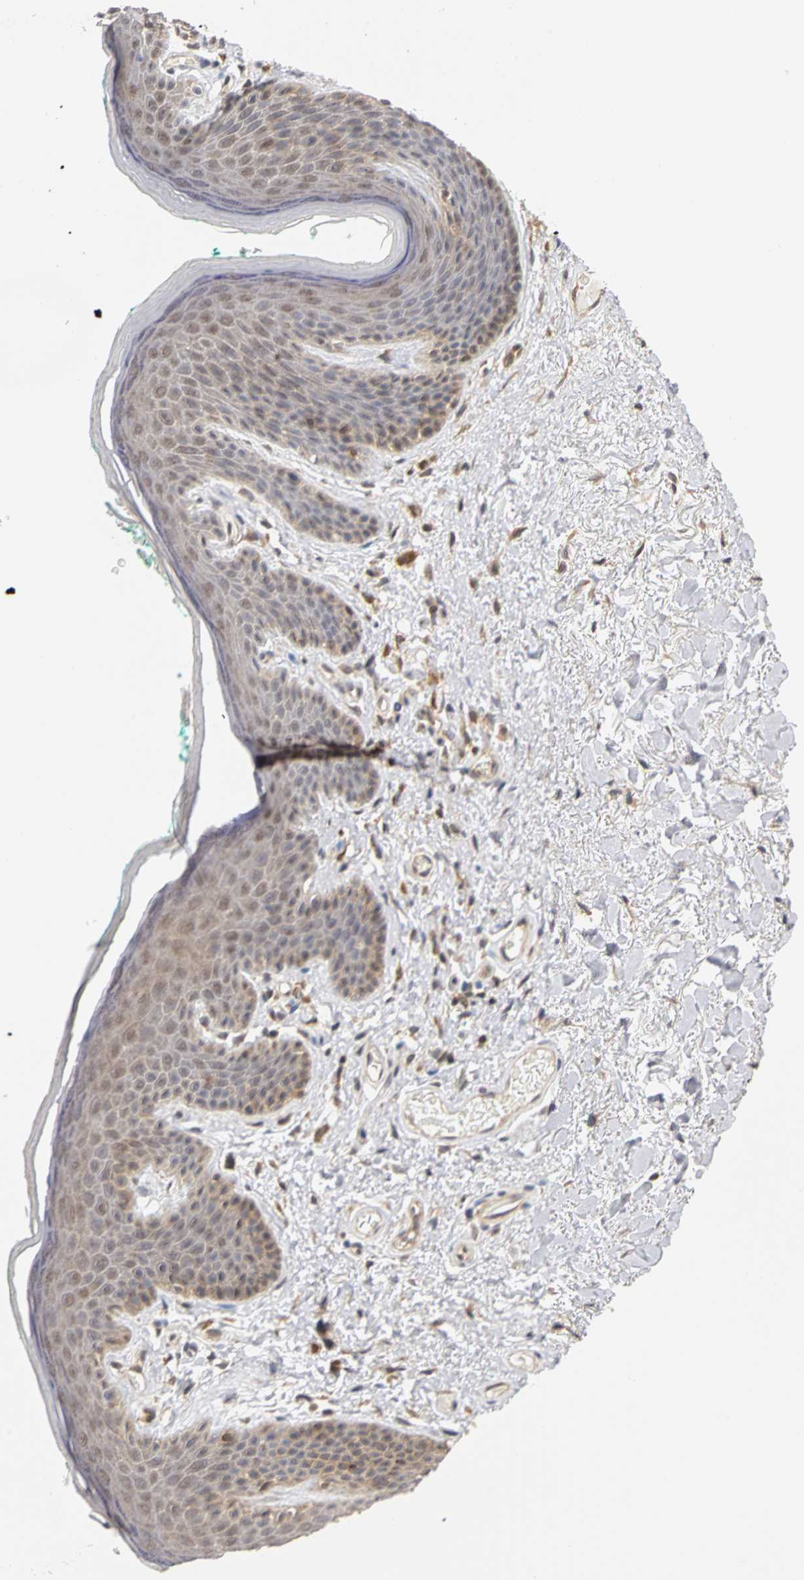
{"staining": {"intensity": "moderate", "quantity": ">75%", "location": "cytoplasmic/membranous,nuclear"}, "tissue": "skin", "cell_type": "Epidermal cells", "image_type": "normal", "snomed": [{"axis": "morphology", "description": "Normal tissue, NOS"}, {"axis": "topography", "description": "Anal"}], "caption": "Immunohistochemistry histopathology image of unremarkable skin: human skin stained using IHC demonstrates medium levels of moderate protein expression localized specifically in the cytoplasmic/membranous,nuclear of epidermal cells, appearing as a cytoplasmic/membranous,nuclear brown color.", "gene": "UBE2M", "patient": {"sex": "male", "age": 74}}